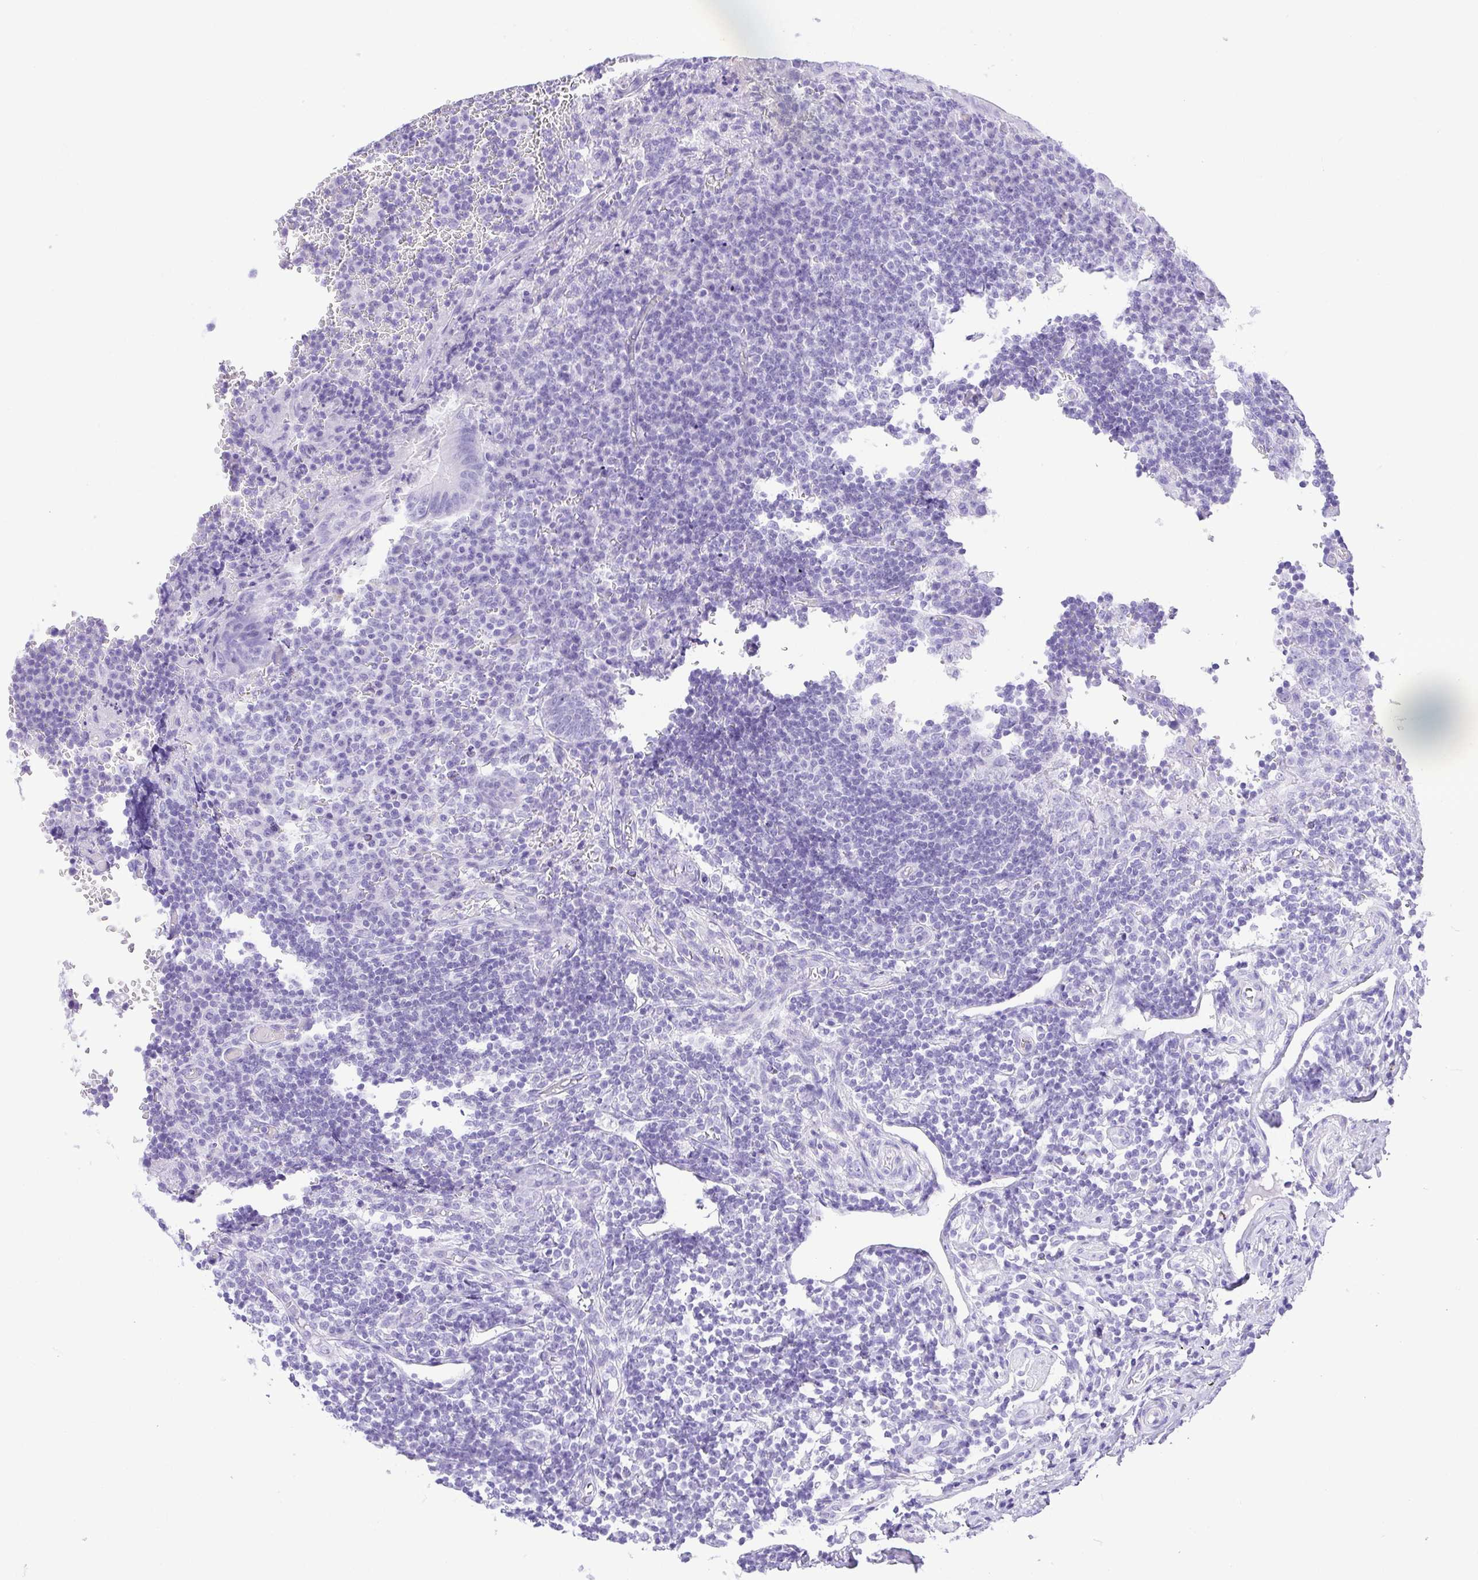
{"staining": {"intensity": "negative", "quantity": "none", "location": "none"}, "tissue": "appendix", "cell_type": "Glandular cells", "image_type": "normal", "snomed": [{"axis": "morphology", "description": "Normal tissue, NOS"}, {"axis": "topography", "description": "Appendix"}], "caption": "This is an IHC photomicrograph of benign appendix. There is no positivity in glandular cells.", "gene": "CDSN", "patient": {"sex": "male", "age": 18}}